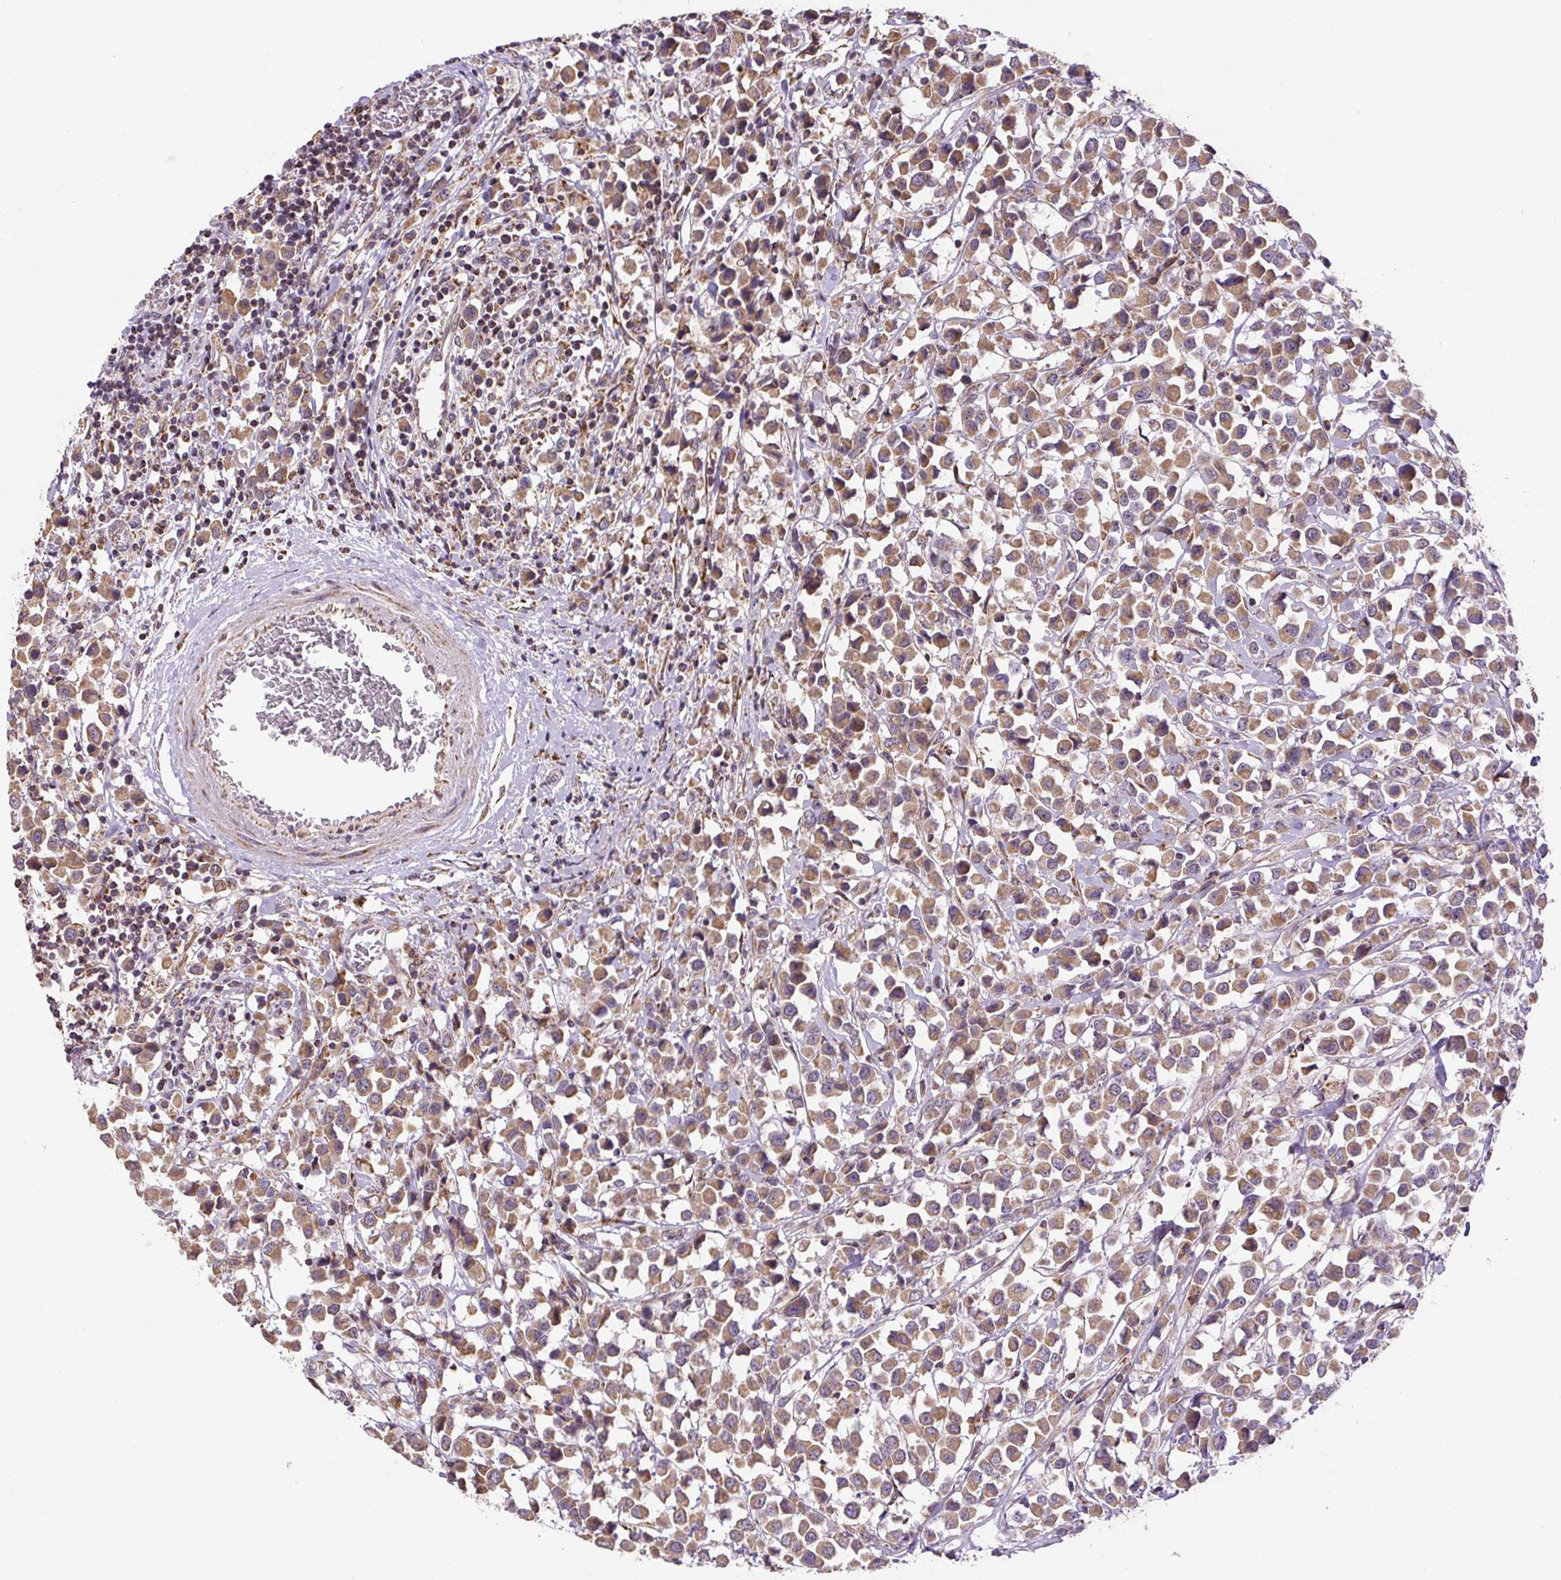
{"staining": {"intensity": "moderate", "quantity": ">75%", "location": "cytoplasmic/membranous"}, "tissue": "breast cancer", "cell_type": "Tumor cells", "image_type": "cancer", "snomed": [{"axis": "morphology", "description": "Duct carcinoma"}, {"axis": "topography", "description": "Breast"}], "caption": "Breast cancer (invasive ductal carcinoma) tissue demonstrates moderate cytoplasmic/membranous expression in about >75% of tumor cells (DAB (3,3'-diaminobenzidine) IHC, brown staining for protein, blue staining for nuclei).", "gene": "MFSD9", "patient": {"sex": "female", "age": 61}}